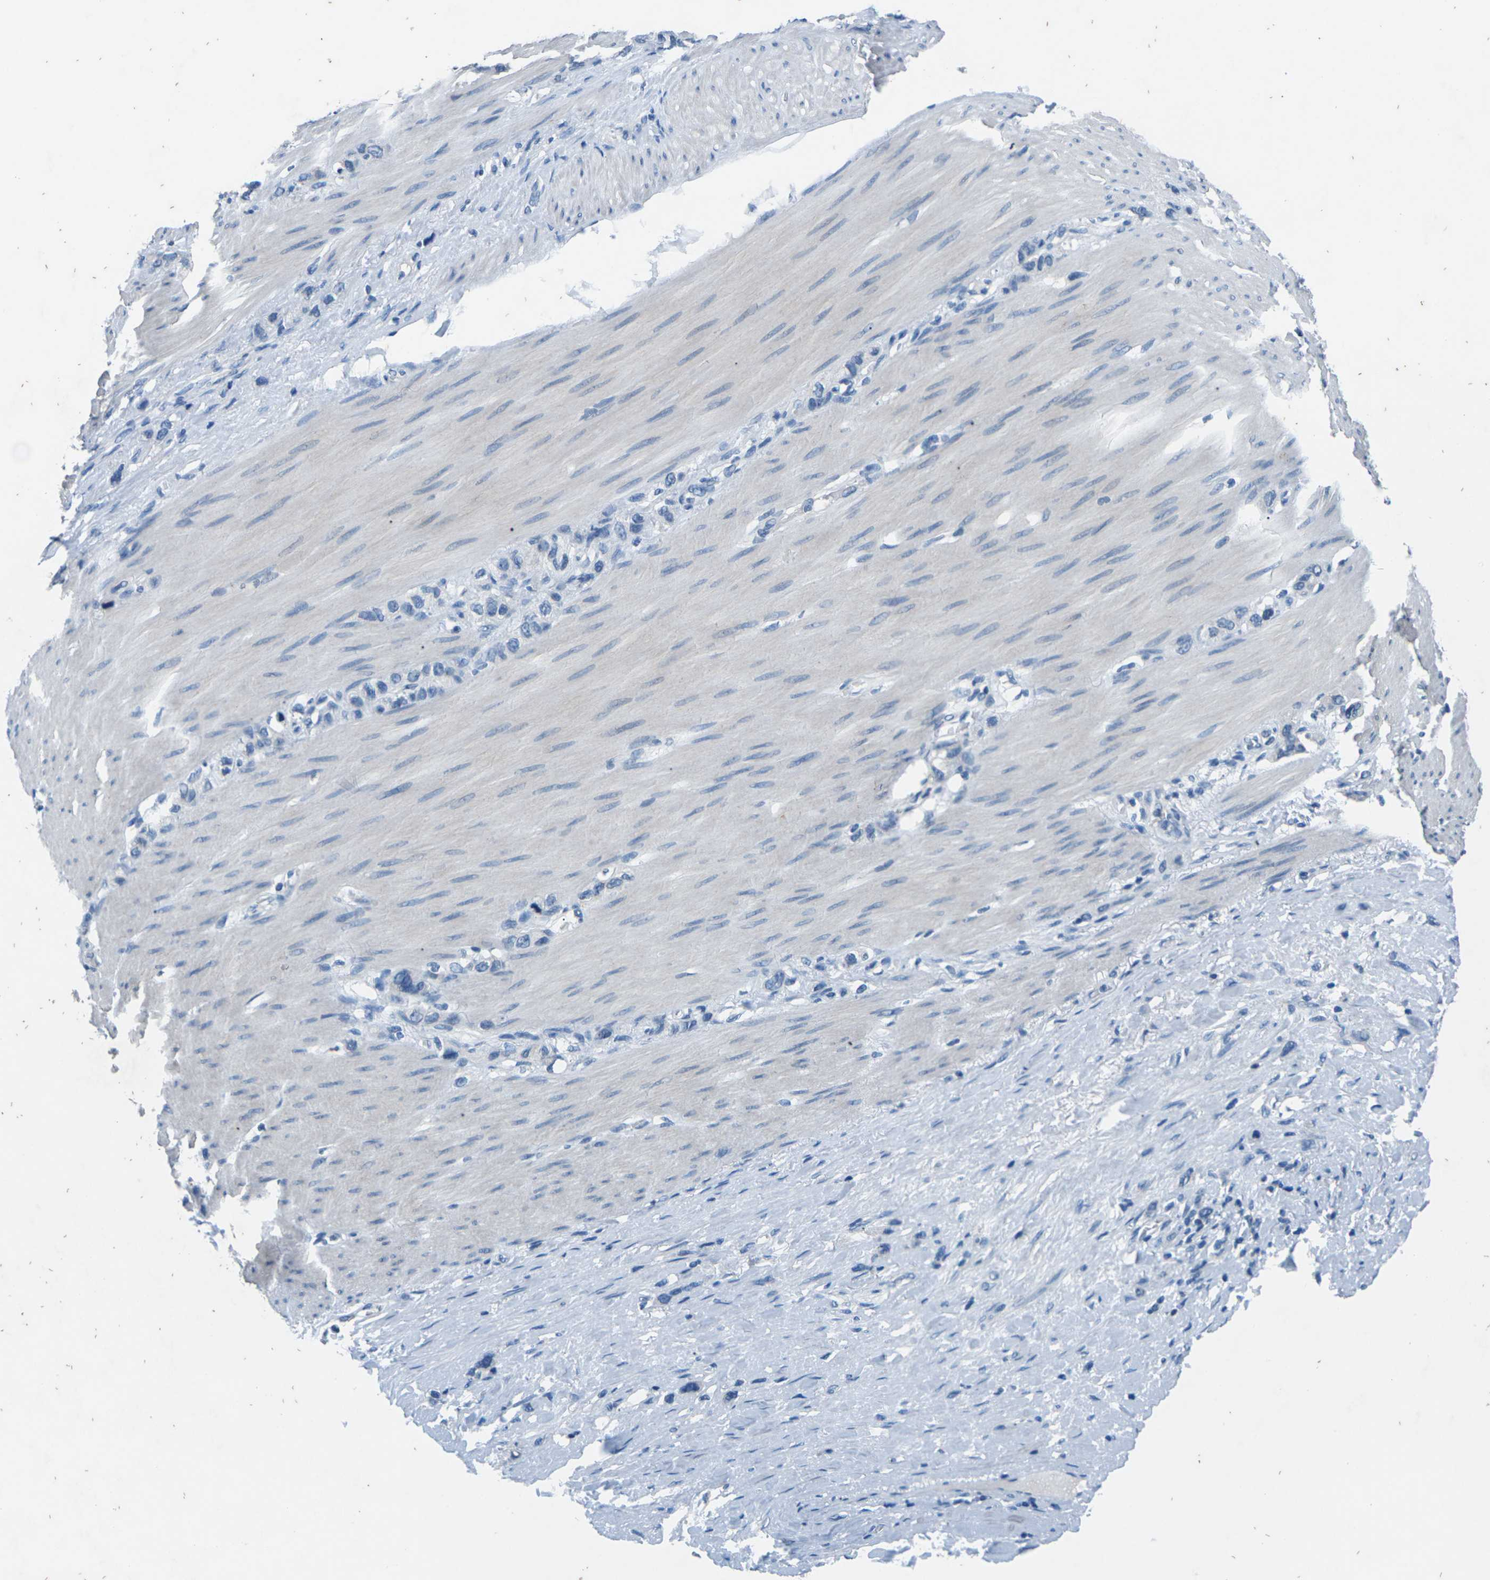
{"staining": {"intensity": "negative", "quantity": "none", "location": "none"}, "tissue": "stomach cancer", "cell_type": "Tumor cells", "image_type": "cancer", "snomed": [{"axis": "morphology", "description": "Normal tissue, NOS"}, {"axis": "morphology", "description": "Adenocarcinoma, NOS"}, {"axis": "morphology", "description": "Adenocarcinoma, High grade"}, {"axis": "topography", "description": "Stomach, upper"}, {"axis": "topography", "description": "Stomach"}], "caption": "High magnification brightfield microscopy of adenocarcinoma (stomach) stained with DAB (3,3'-diaminobenzidine) (brown) and counterstained with hematoxylin (blue): tumor cells show no significant expression.", "gene": "UMOD", "patient": {"sex": "female", "age": 65}}